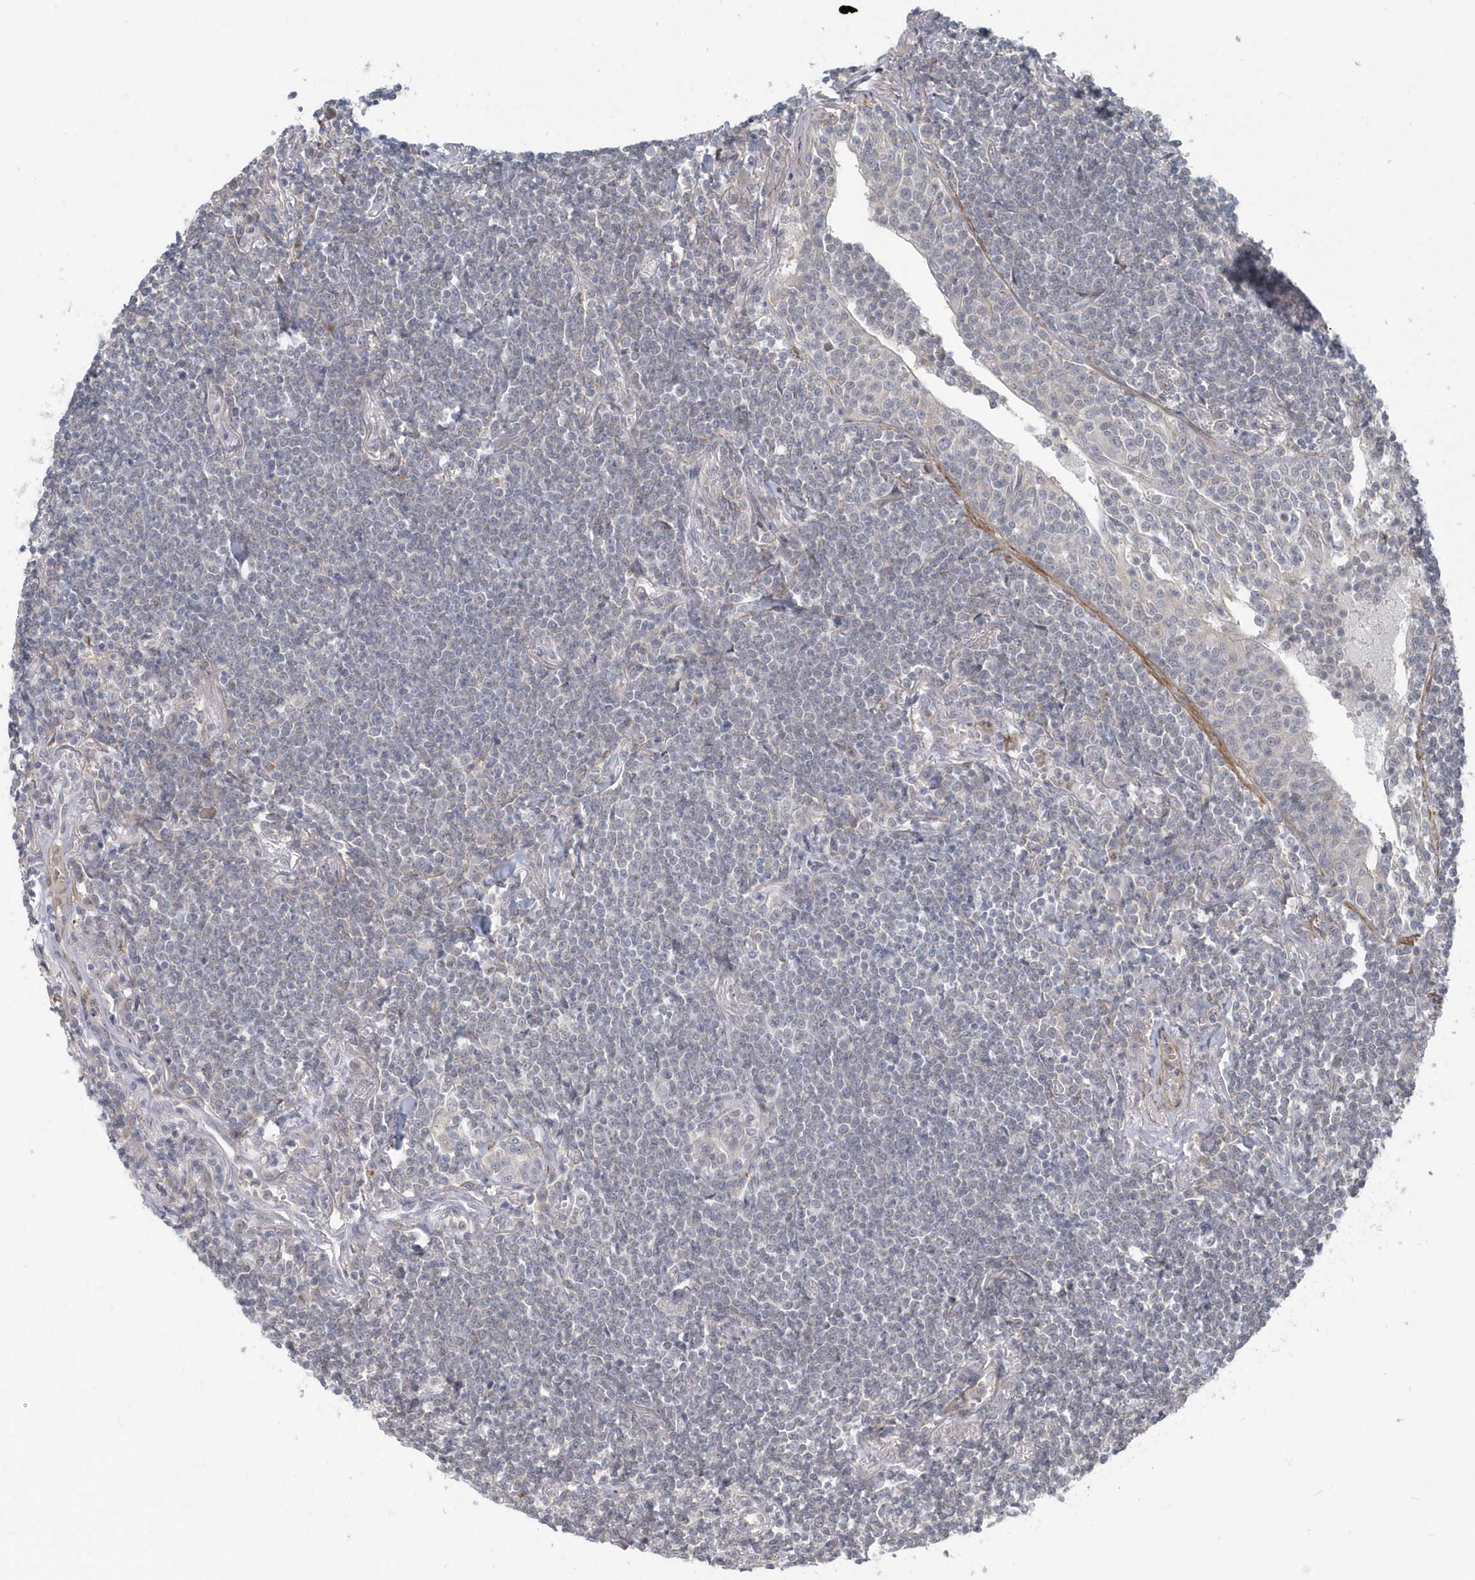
{"staining": {"intensity": "negative", "quantity": "none", "location": "none"}, "tissue": "lymphoma", "cell_type": "Tumor cells", "image_type": "cancer", "snomed": [{"axis": "morphology", "description": "Malignant lymphoma, non-Hodgkin's type, Low grade"}, {"axis": "topography", "description": "Lung"}], "caption": "Immunohistochemistry (IHC) image of malignant lymphoma, non-Hodgkin's type (low-grade) stained for a protein (brown), which displays no expression in tumor cells.", "gene": "NAPB", "patient": {"sex": "female", "age": 71}}